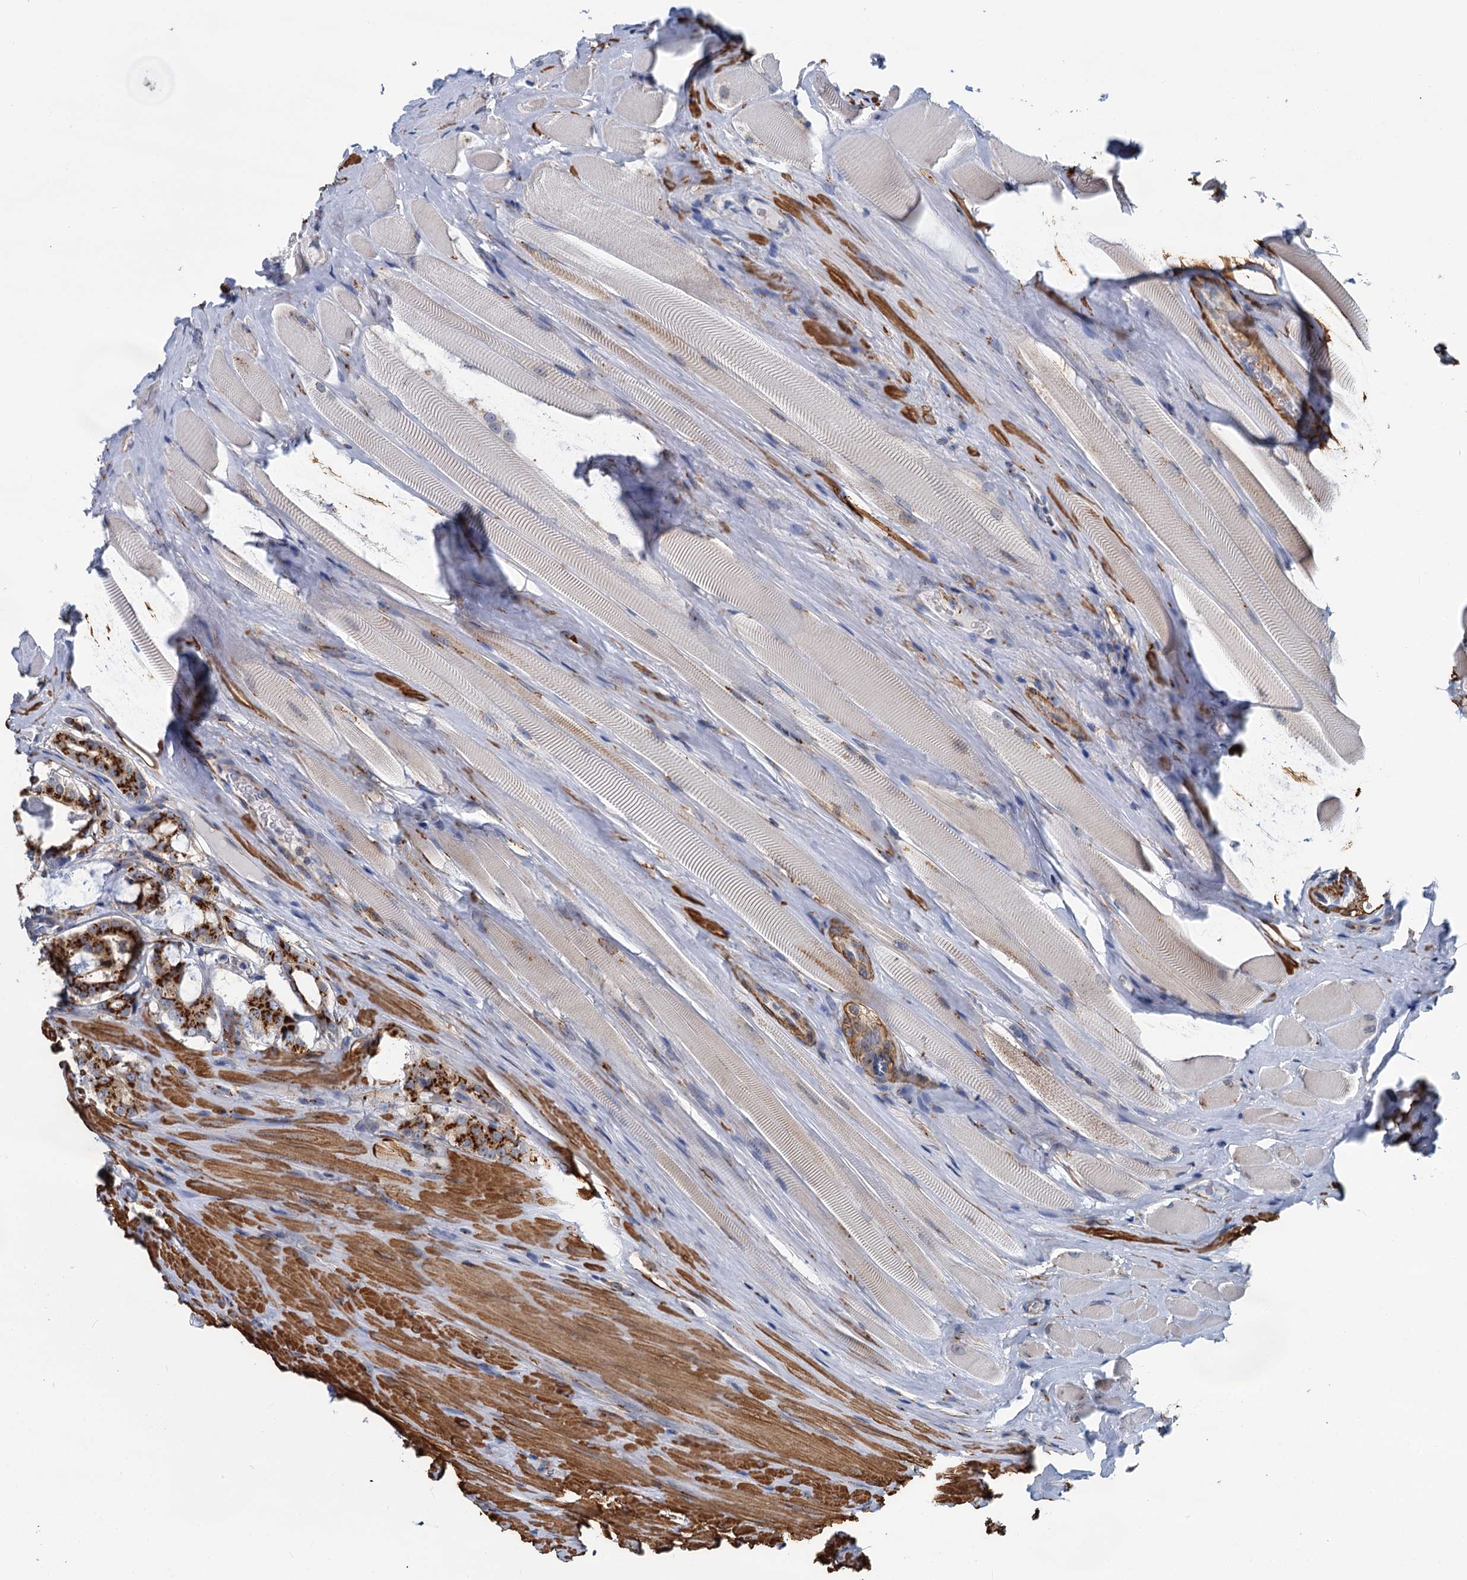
{"staining": {"intensity": "strong", "quantity": ">75%", "location": "cytoplasmic/membranous"}, "tissue": "prostate cancer", "cell_type": "Tumor cells", "image_type": "cancer", "snomed": [{"axis": "morphology", "description": "Adenocarcinoma, High grade"}, {"axis": "topography", "description": "Prostate"}], "caption": "An image of prostate cancer stained for a protein shows strong cytoplasmic/membranous brown staining in tumor cells. (DAB (3,3'-diaminobenzidine) = brown stain, brightfield microscopy at high magnification).", "gene": "BET1L", "patient": {"sex": "male", "age": 63}}